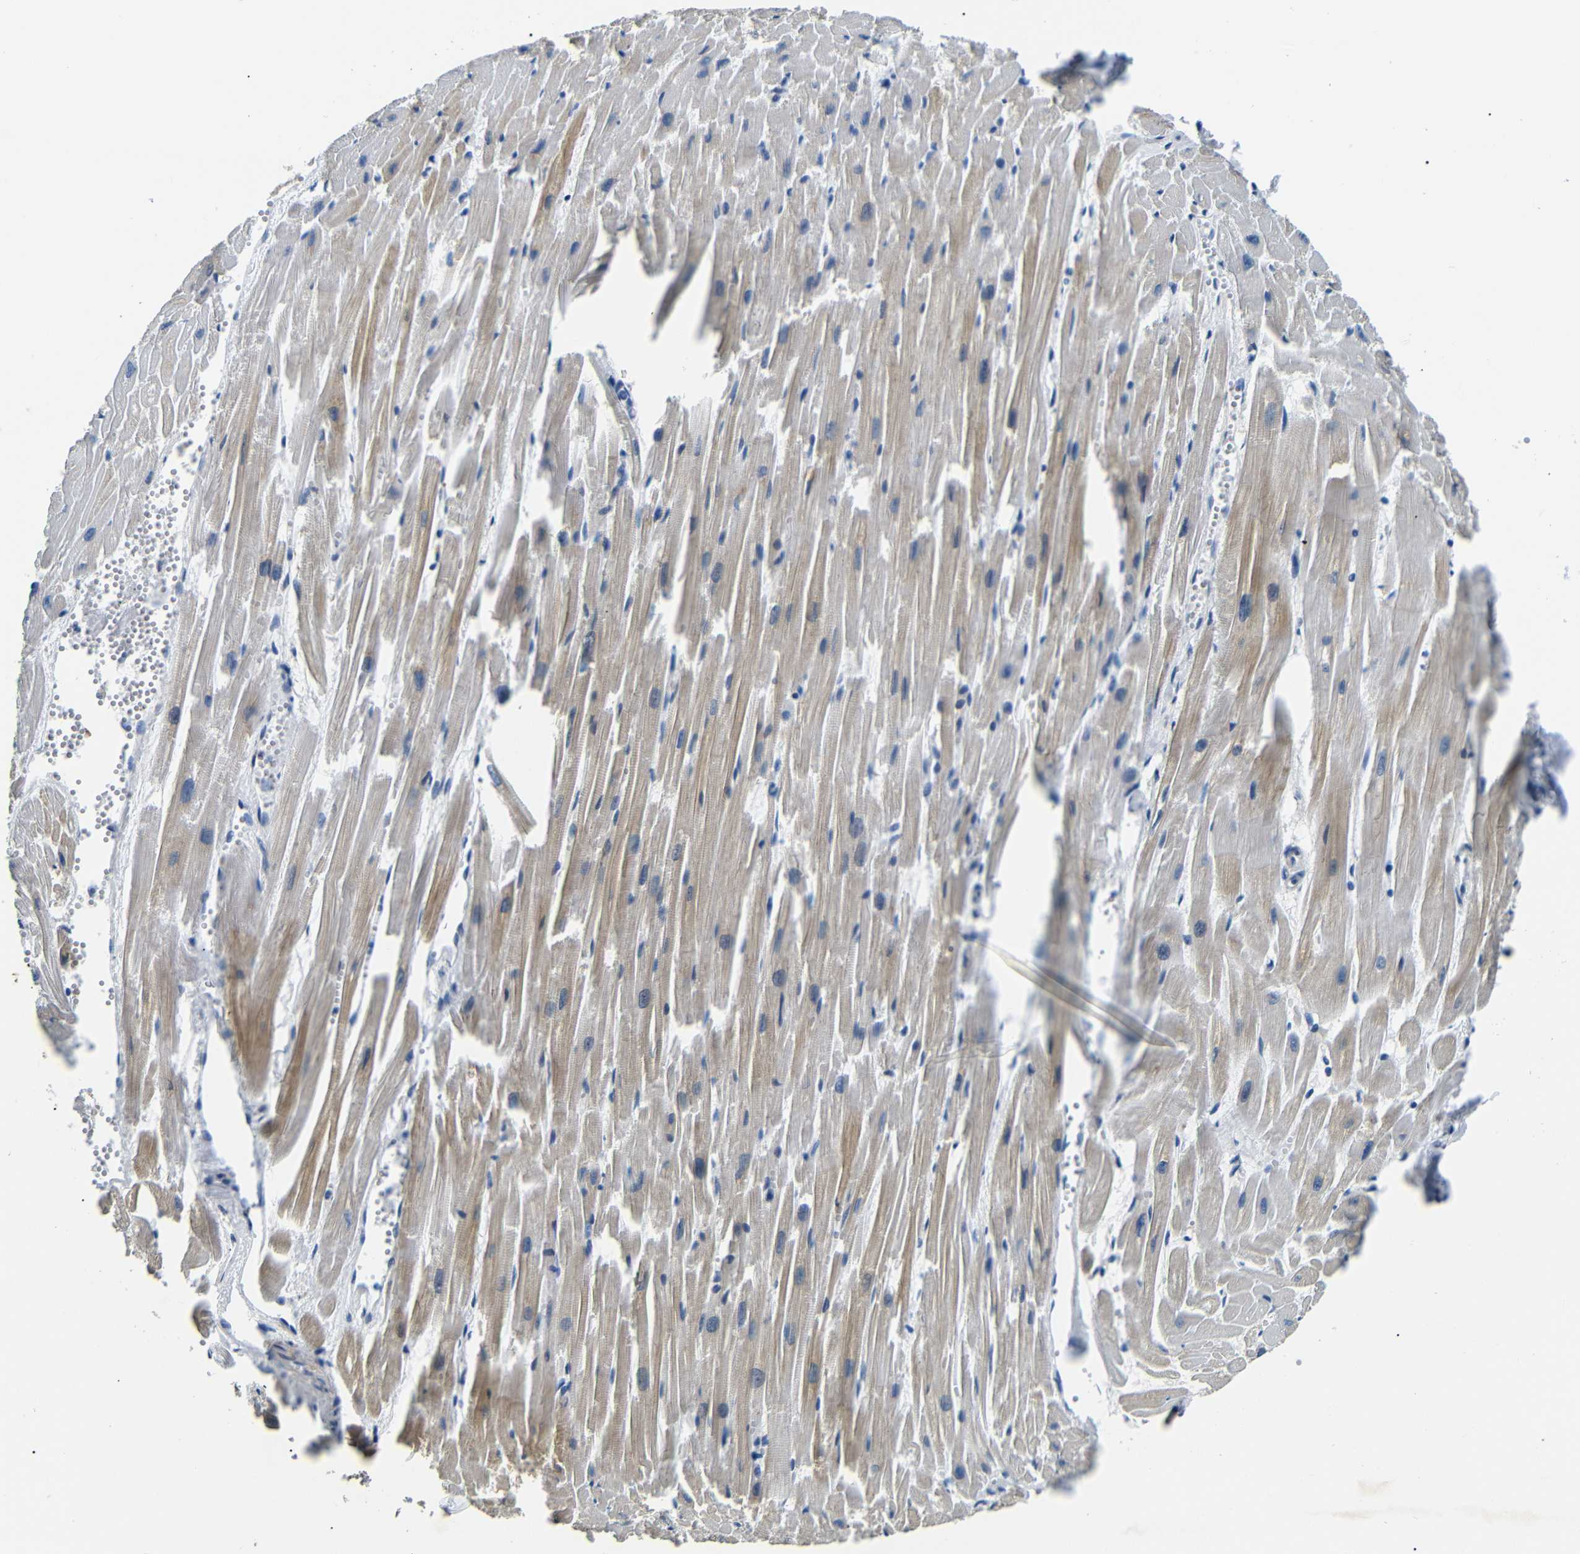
{"staining": {"intensity": "weak", "quantity": "25%-75%", "location": "cytoplasmic/membranous"}, "tissue": "heart muscle", "cell_type": "Cardiomyocytes", "image_type": "normal", "snomed": [{"axis": "morphology", "description": "Normal tissue, NOS"}, {"axis": "topography", "description": "Heart"}], "caption": "A brown stain labels weak cytoplasmic/membranous staining of a protein in cardiomyocytes of benign heart muscle.", "gene": "TAFA1", "patient": {"sex": "female", "age": 19}}